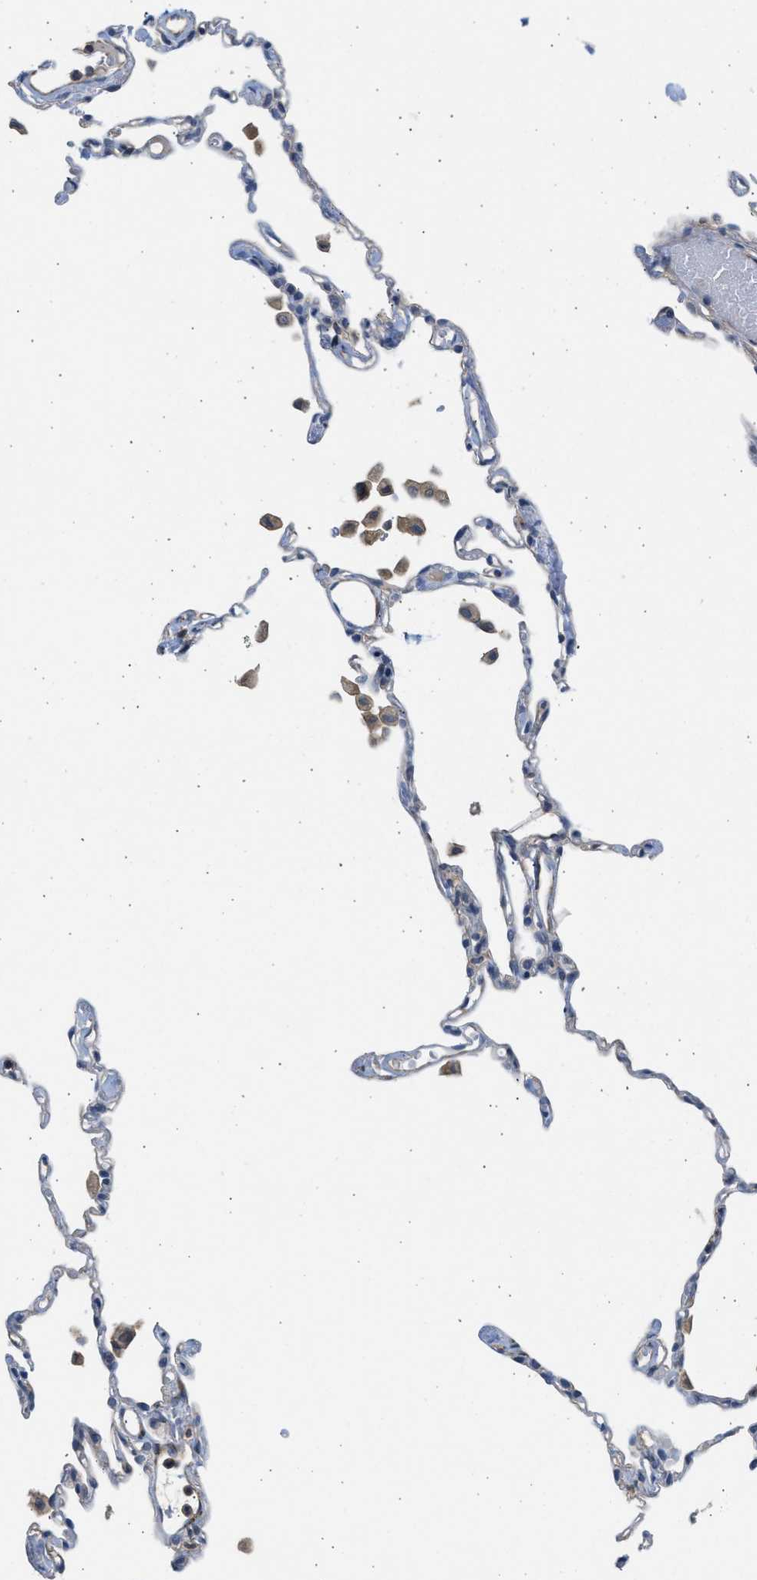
{"staining": {"intensity": "negative", "quantity": "none", "location": "none"}, "tissue": "lung", "cell_type": "Alveolar cells", "image_type": "normal", "snomed": [{"axis": "morphology", "description": "Normal tissue, NOS"}, {"axis": "topography", "description": "Lung"}], "caption": "This micrograph is of benign lung stained with immunohistochemistry (IHC) to label a protein in brown with the nuclei are counter-stained blue. There is no expression in alveolar cells.", "gene": "PCNX3", "patient": {"sex": "female", "age": 49}}